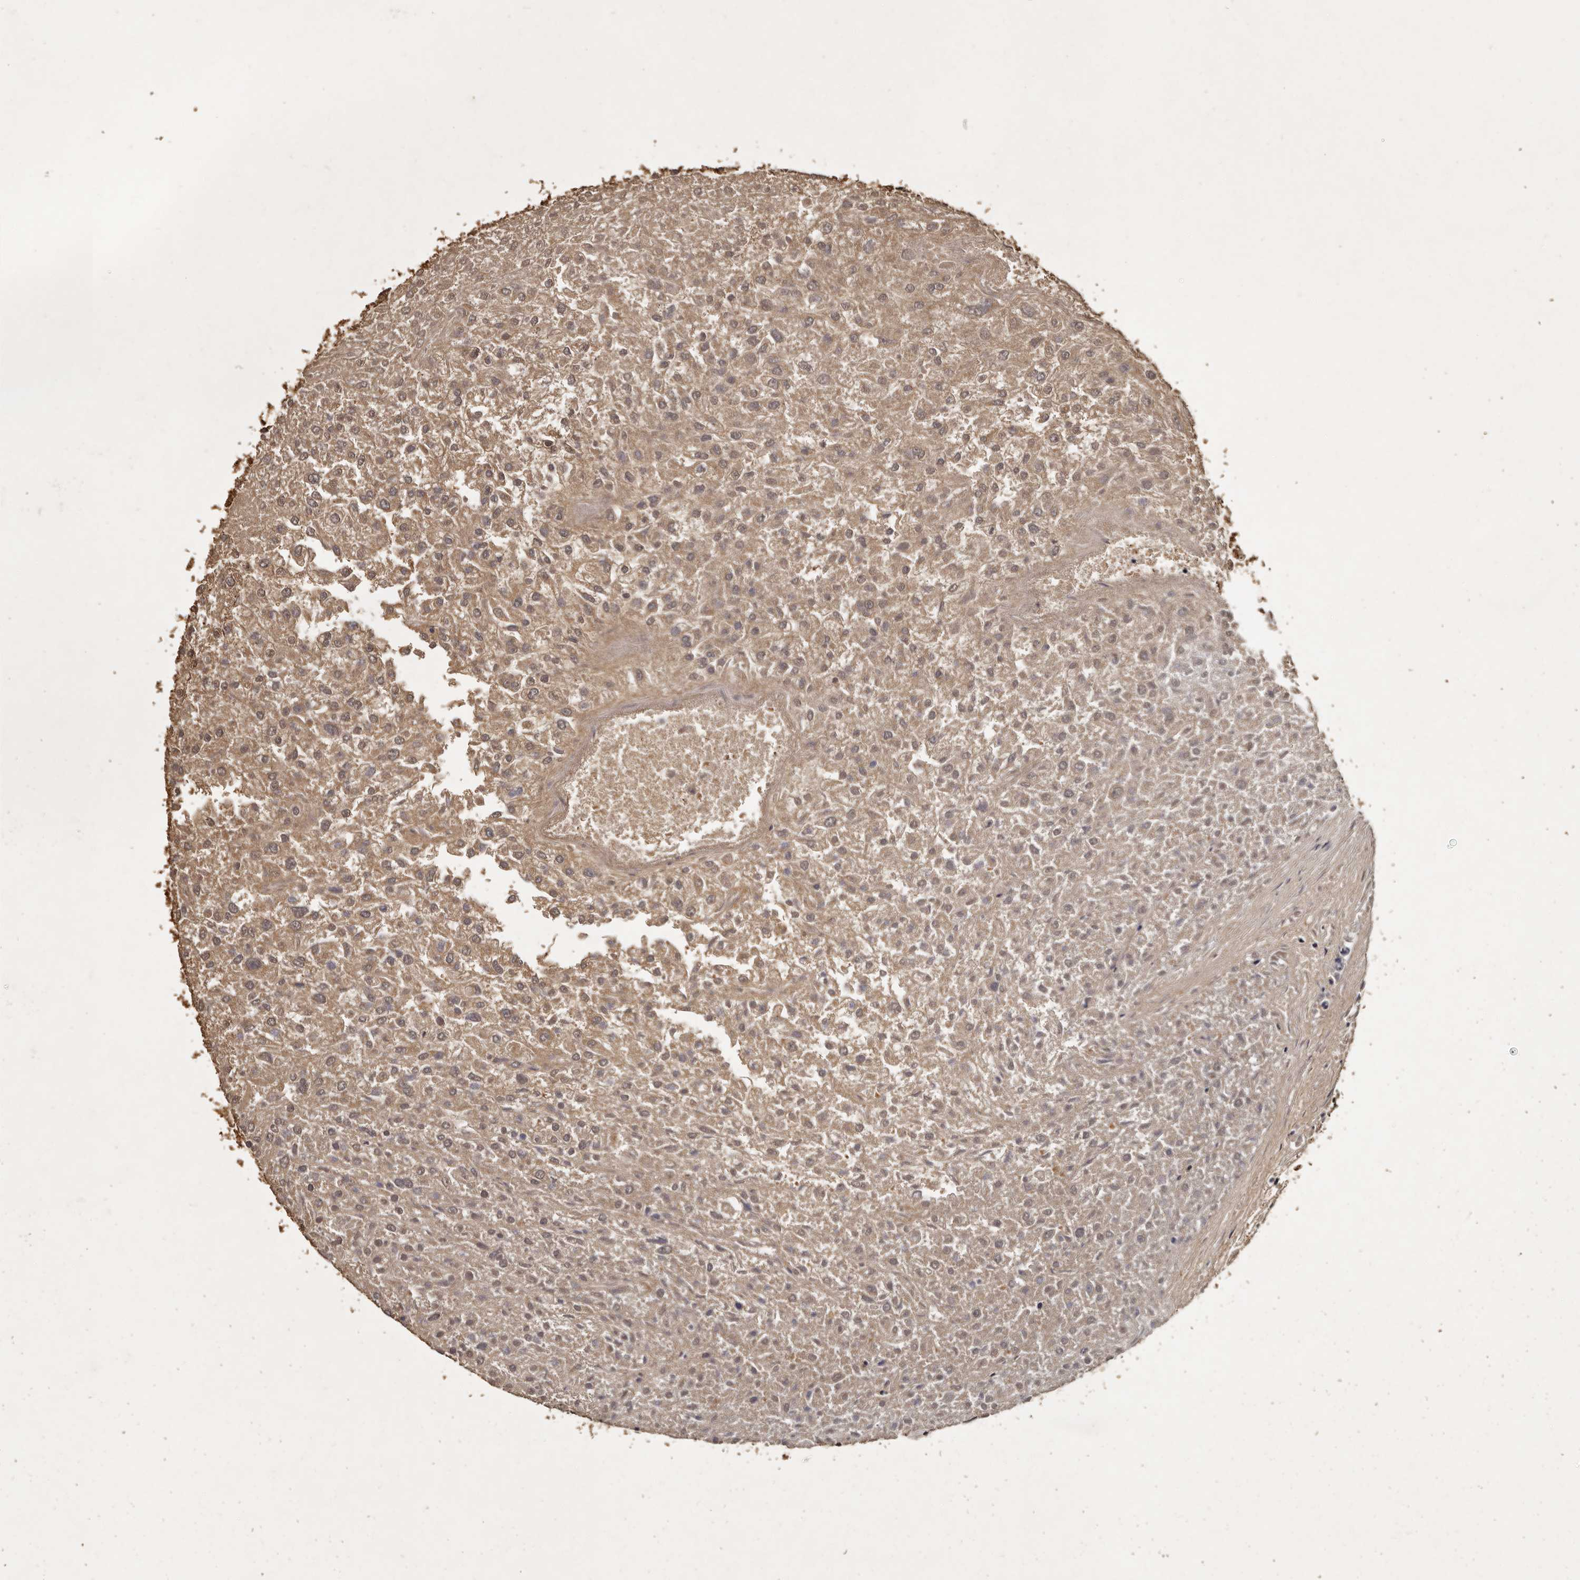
{"staining": {"intensity": "weak", "quantity": ">75%", "location": "cytoplasmic/membranous"}, "tissue": "renal cancer", "cell_type": "Tumor cells", "image_type": "cancer", "snomed": [{"axis": "morphology", "description": "Adenocarcinoma, NOS"}, {"axis": "topography", "description": "Kidney"}], "caption": "Human renal cancer stained for a protein (brown) demonstrates weak cytoplasmic/membranous positive staining in approximately >75% of tumor cells.", "gene": "PARS2", "patient": {"sex": "female", "age": 54}}